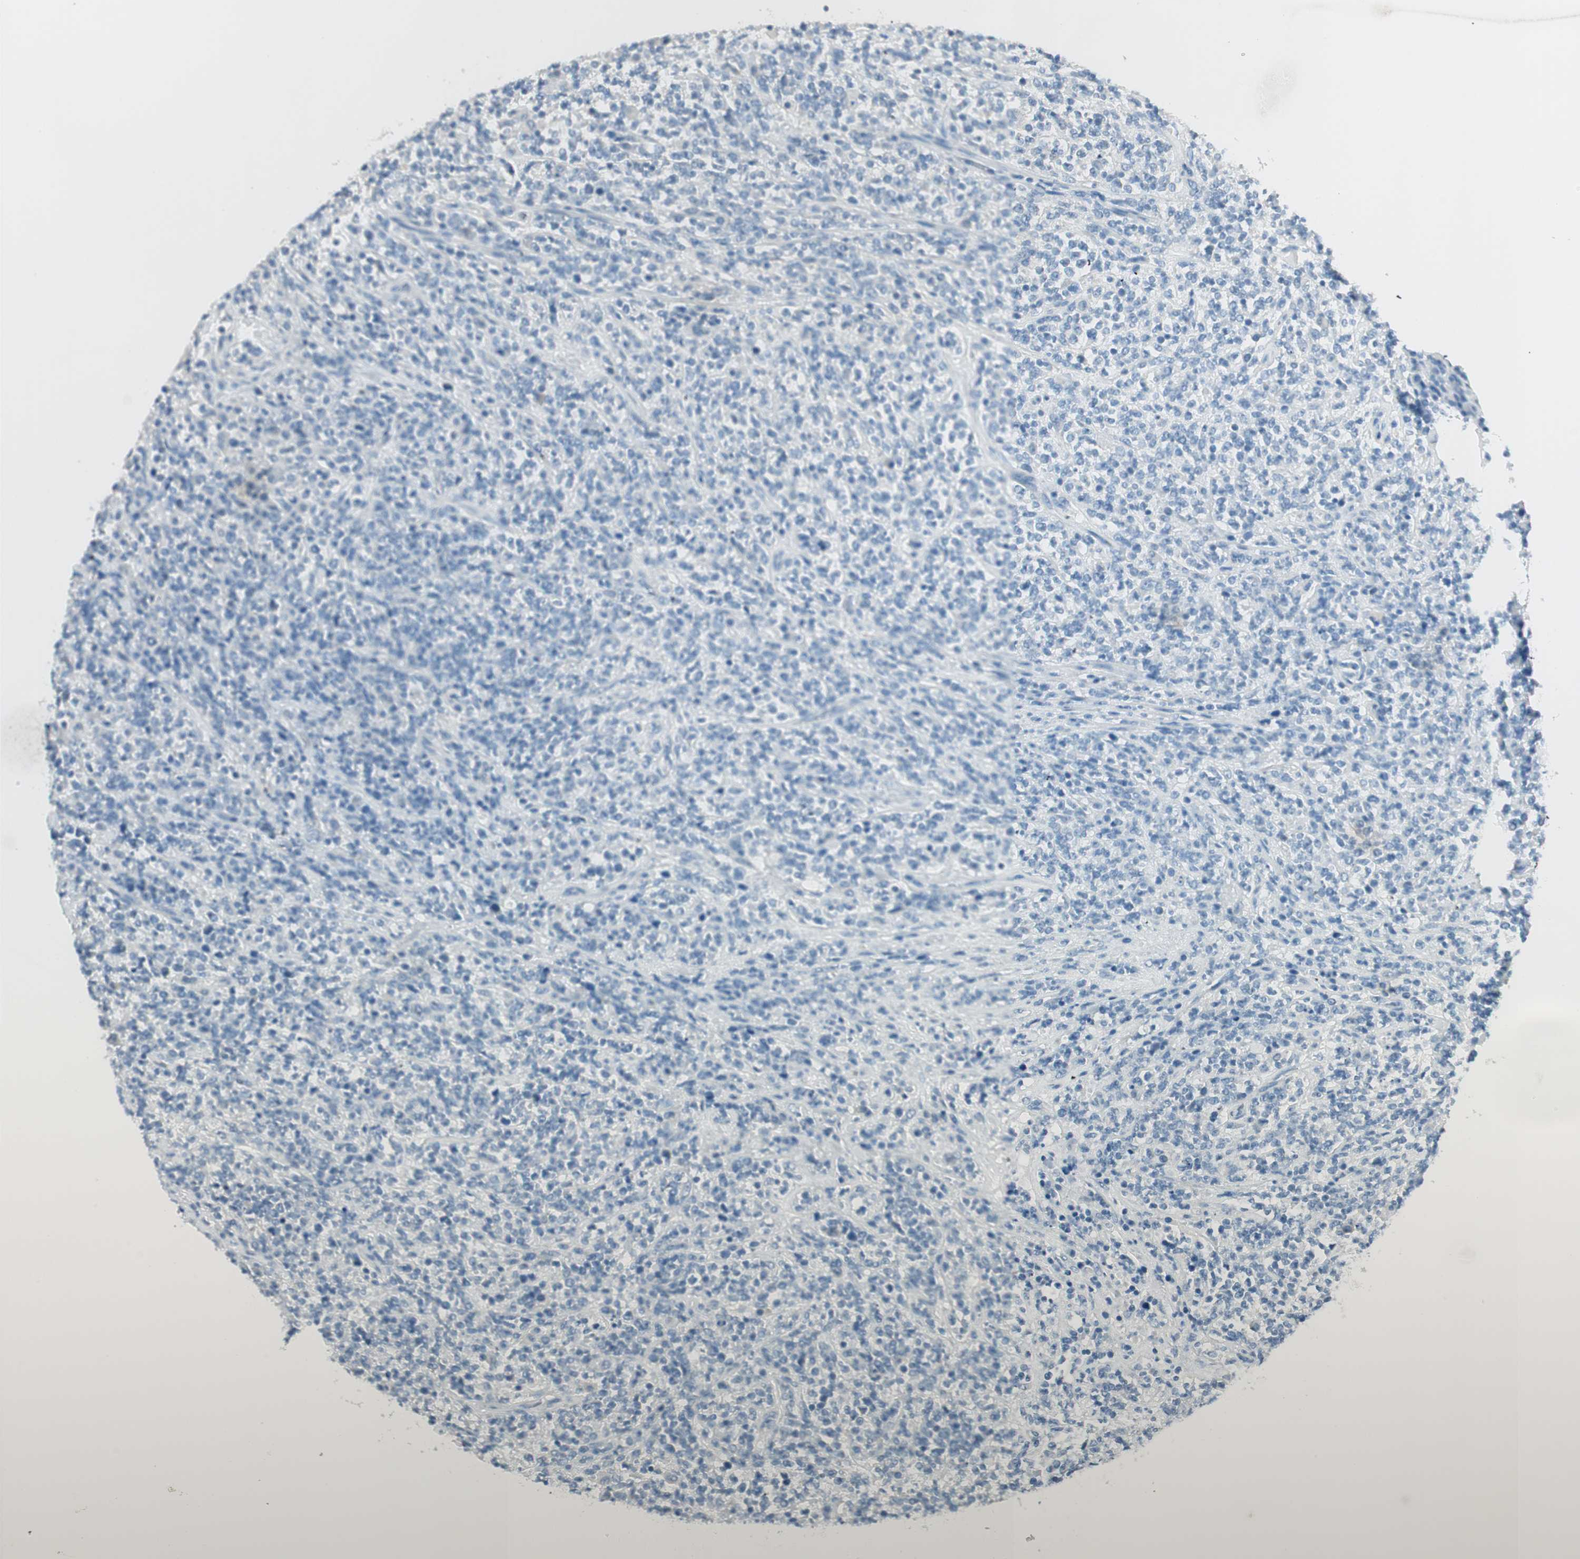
{"staining": {"intensity": "negative", "quantity": "none", "location": "none"}, "tissue": "lymphoma", "cell_type": "Tumor cells", "image_type": "cancer", "snomed": [{"axis": "morphology", "description": "Malignant lymphoma, non-Hodgkin's type, High grade"}, {"axis": "topography", "description": "Soft tissue"}], "caption": "Histopathology image shows no significant protein staining in tumor cells of lymphoma.", "gene": "HPGD", "patient": {"sex": "male", "age": 18}}